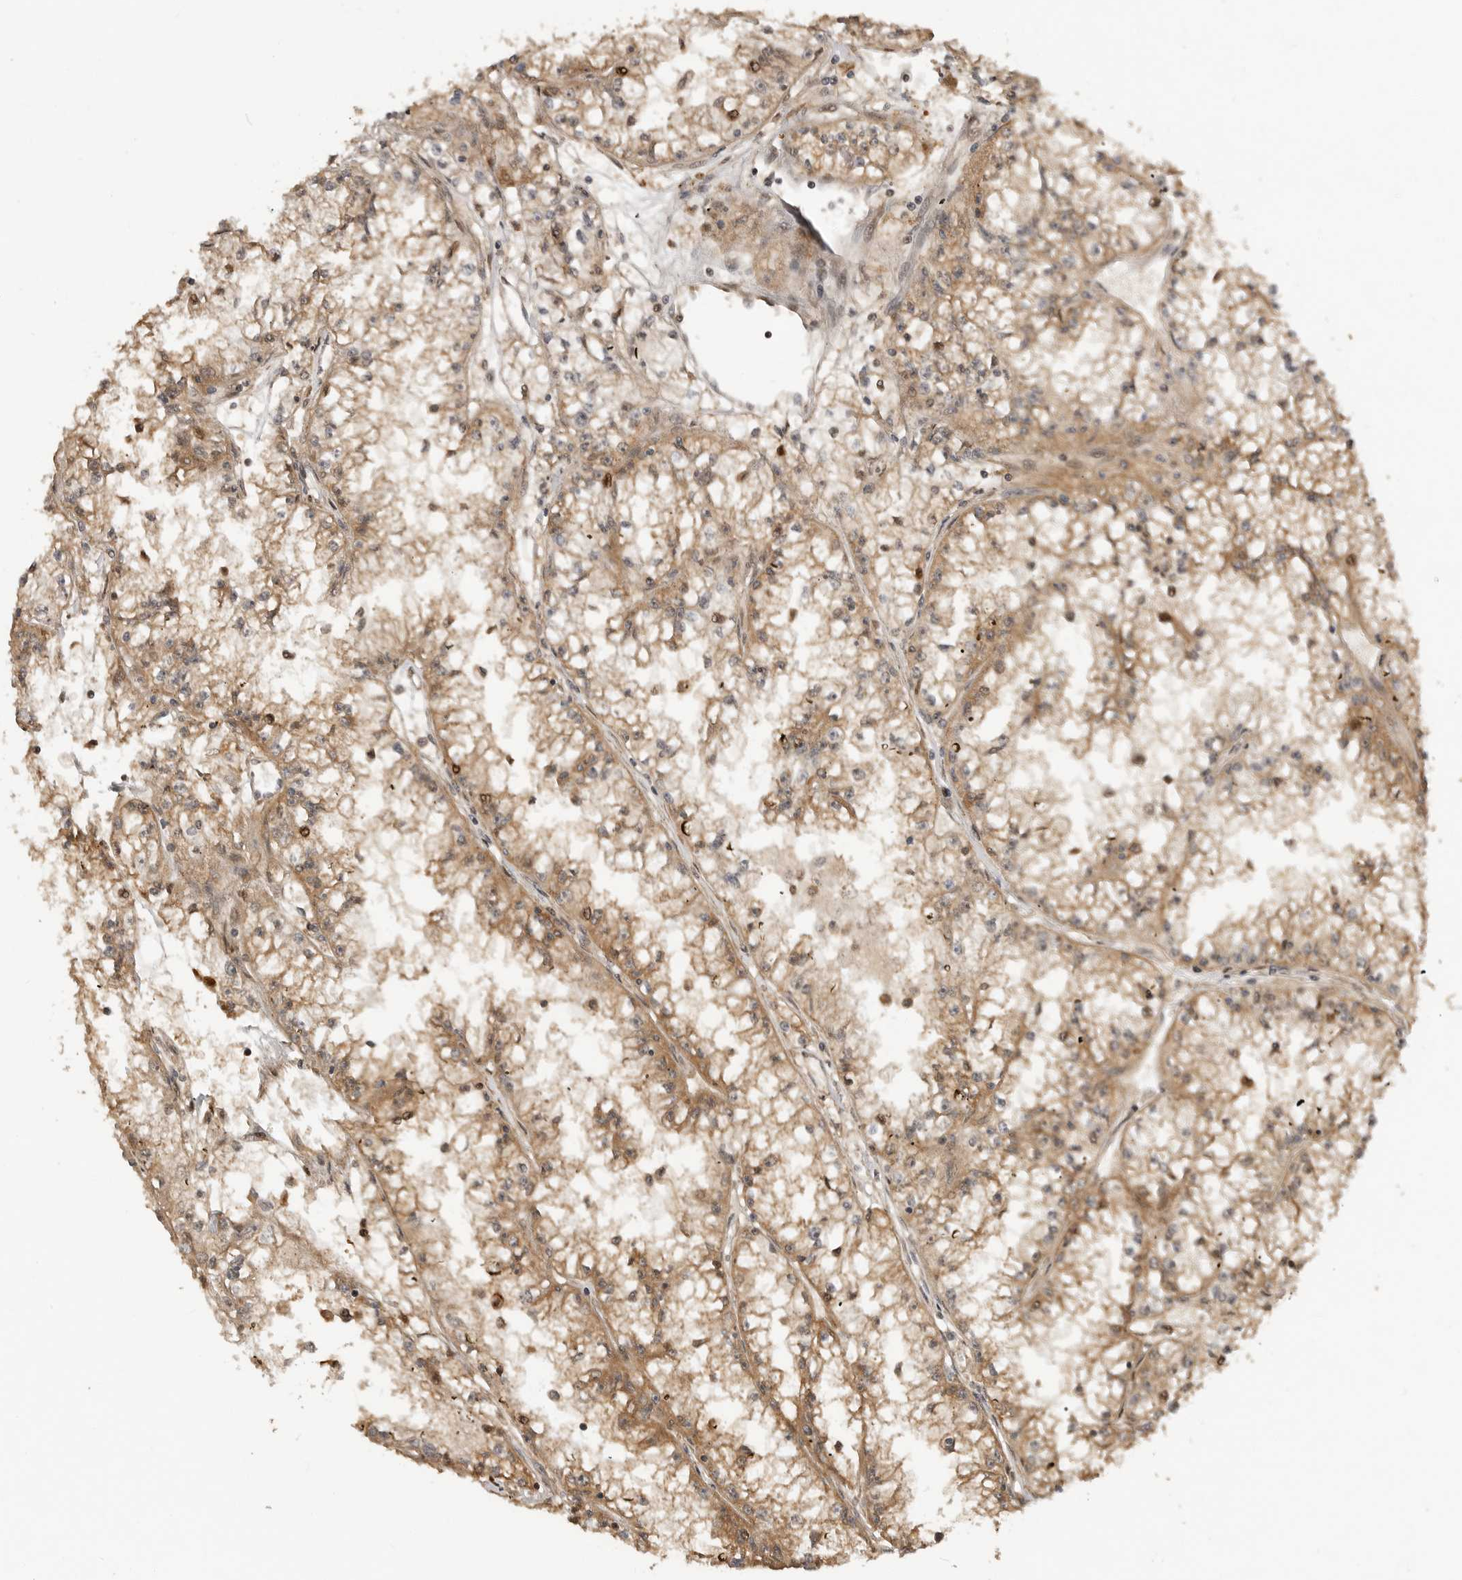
{"staining": {"intensity": "moderate", "quantity": ">75%", "location": "cytoplasmic/membranous"}, "tissue": "renal cancer", "cell_type": "Tumor cells", "image_type": "cancer", "snomed": [{"axis": "morphology", "description": "Adenocarcinoma, NOS"}, {"axis": "topography", "description": "Kidney"}], "caption": "Protein staining demonstrates moderate cytoplasmic/membranous positivity in approximately >75% of tumor cells in renal cancer (adenocarcinoma). (DAB = brown stain, brightfield microscopy at high magnification).", "gene": "ADPRS", "patient": {"sex": "male", "age": 56}}